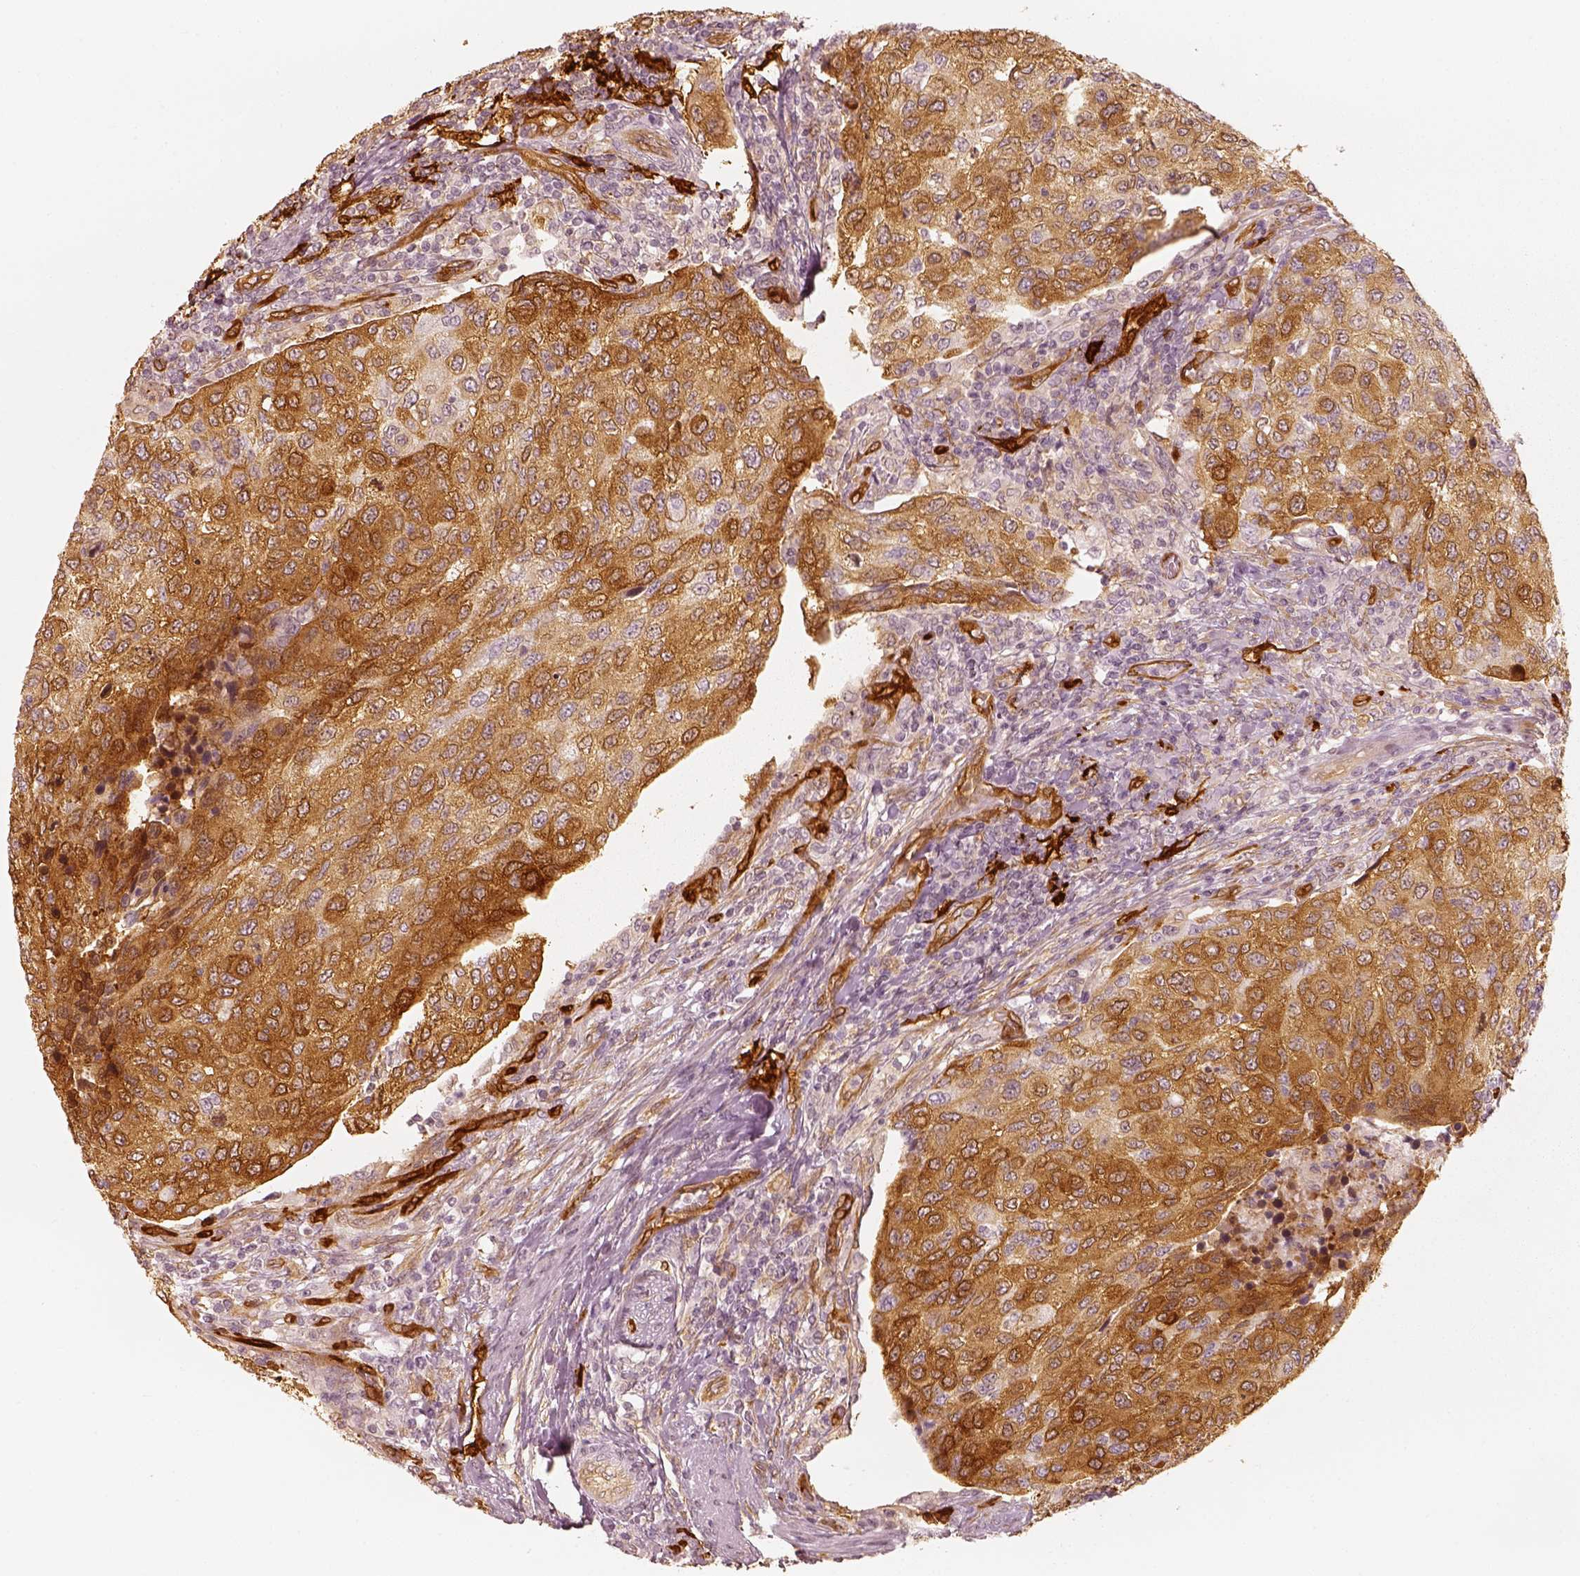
{"staining": {"intensity": "moderate", "quantity": ">75%", "location": "cytoplasmic/membranous"}, "tissue": "urothelial cancer", "cell_type": "Tumor cells", "image_type": "cancer", "snomed": [{"axis": "morphology", "description": "Urothelial carcinoma, High grade"}, {"axis": "topography", "description": "Urinary bladder"}], "caption": "Immunohistochemical staining of urothelial cancer displays medium levels of moderate cytoplasmic/membranous expression in about >75% of tumor cells.", "gene": "FSCN1", "patient": {"sex": "female", "age": 78}}